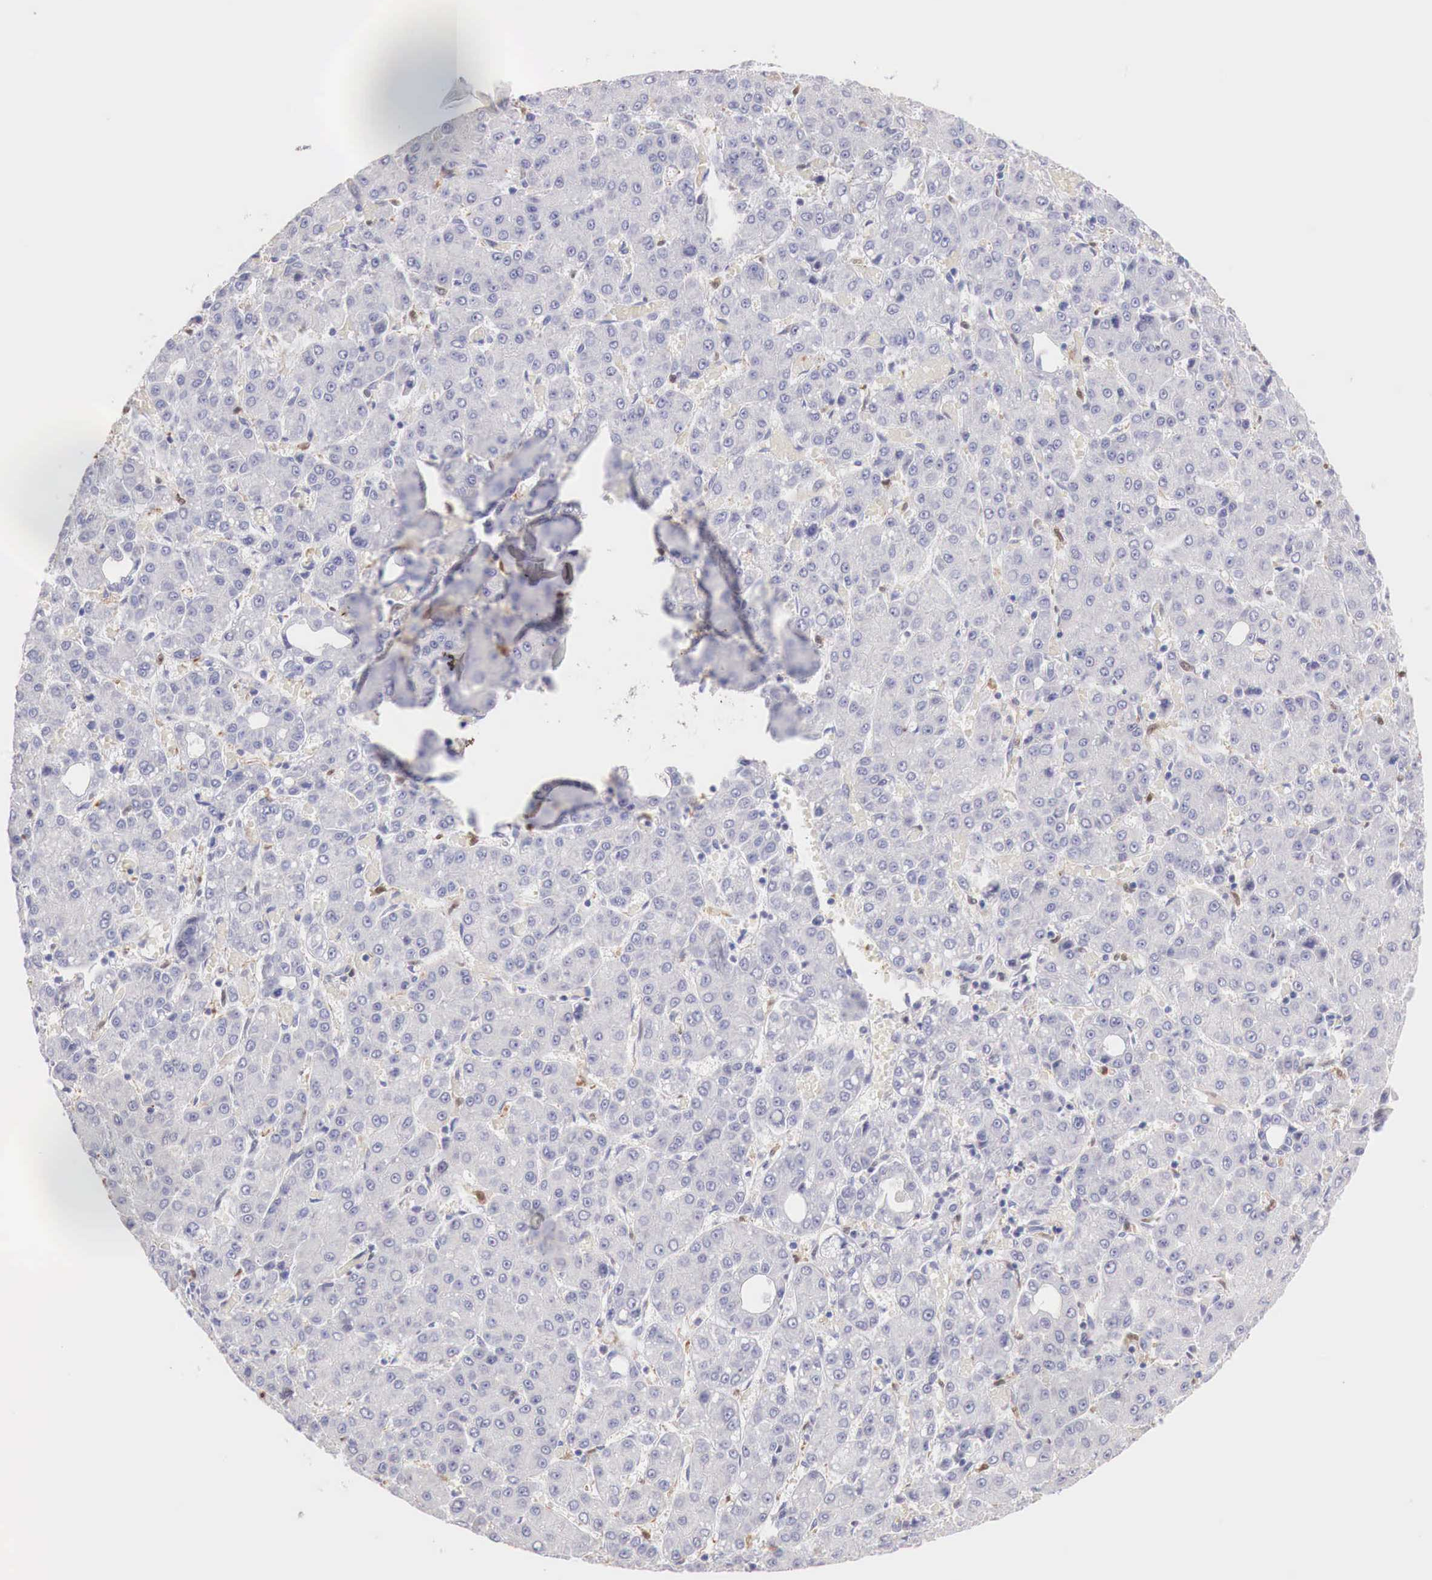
{"staining": {"intensity": "negative", "quantity": "none", "location": "none"}, "tissue": "liver cancer", "cell_type": "Tumor cells", "image_type": "cancer", "snomed": [{"axis": "morphology", "description": "Carcinoma, Hepatocellular, NOS"}, {"axis": "topography", "description": "Liver"}], "caption": "A histopathology image of human liver cancer is negative for staining in tumor cells. (Brightfield microscopy of DAB immunohistochemistry at high magnification).", "gene": "RENBP", "patient": {"sex": "male", "age": 69}}